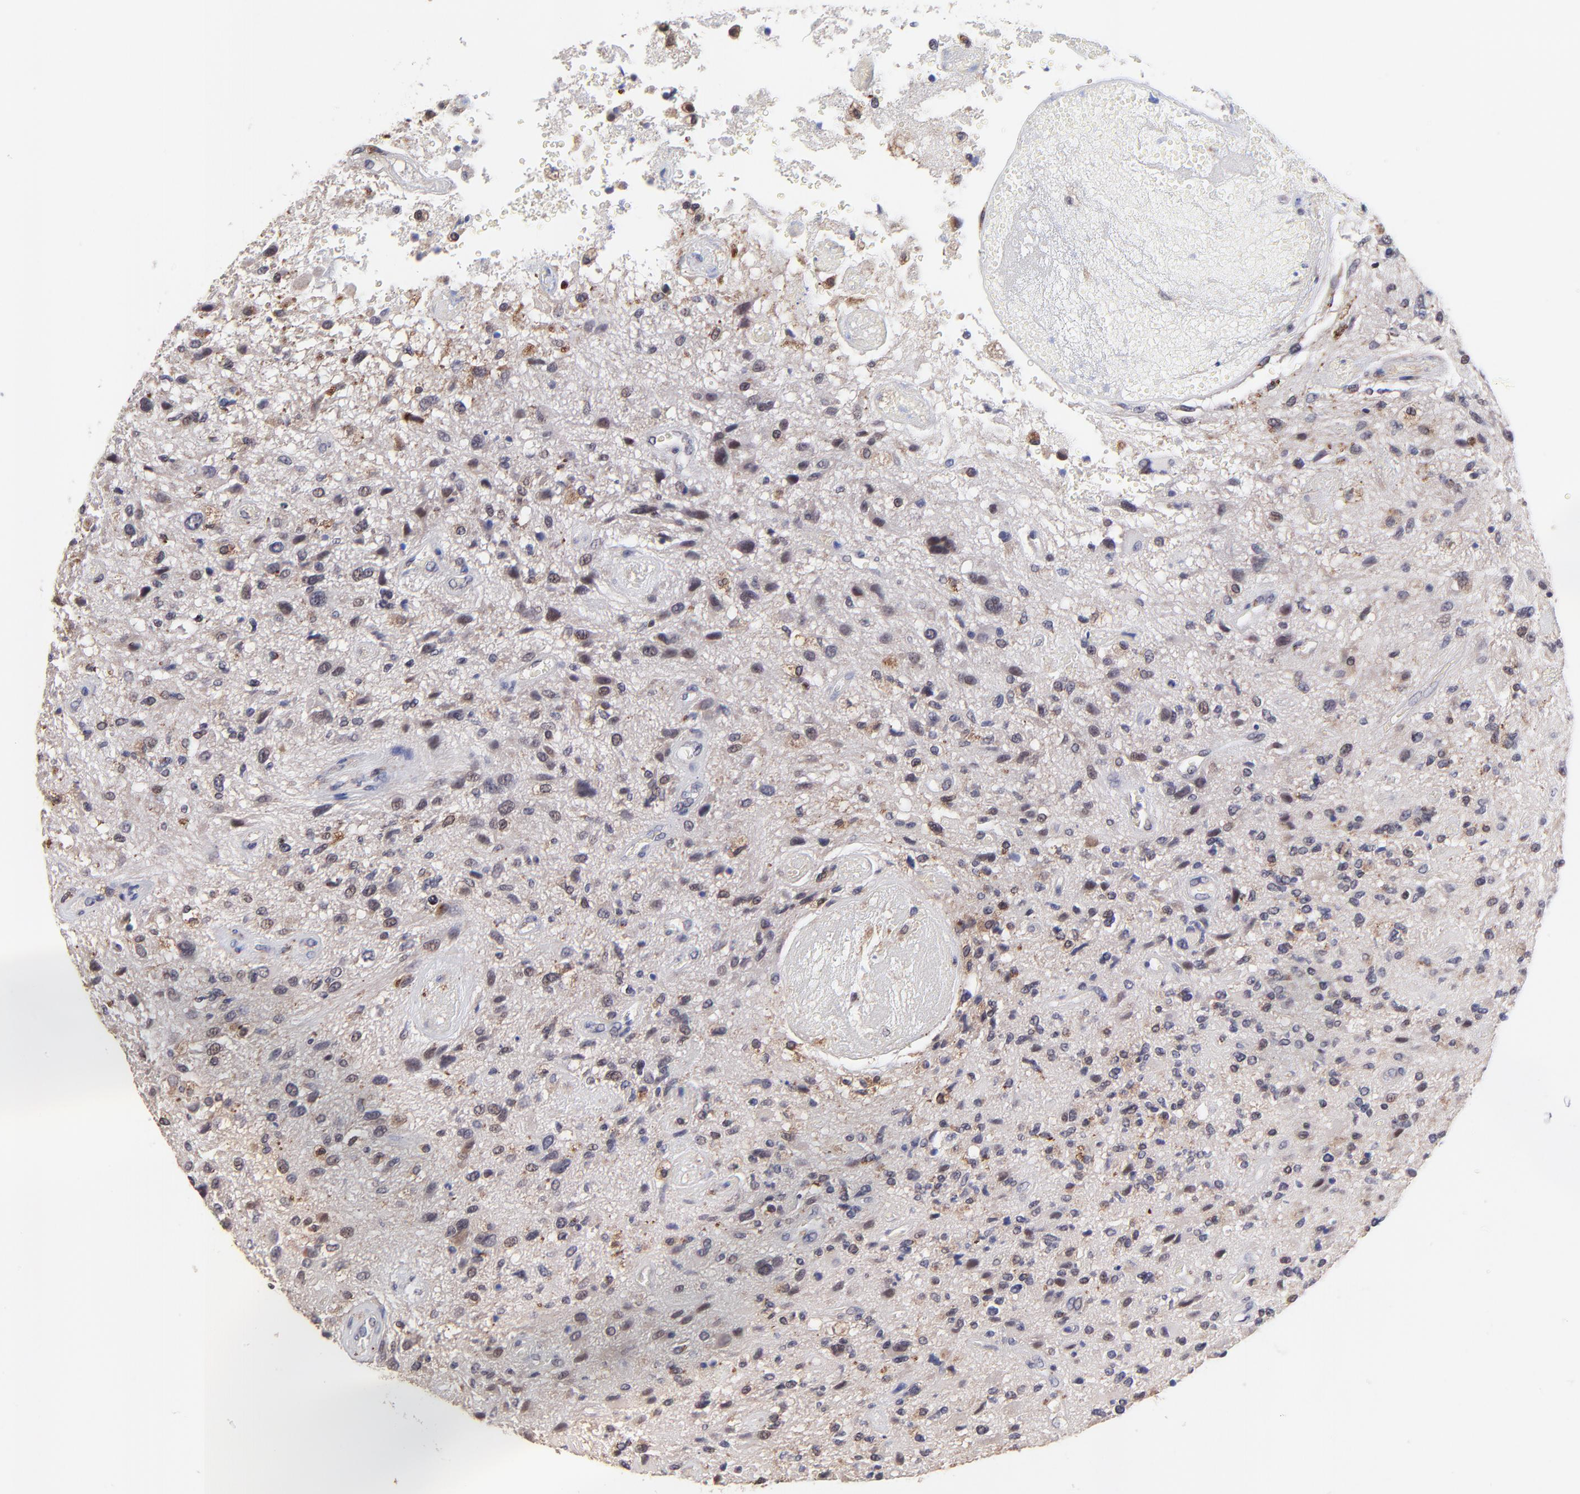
{"staining": {"intensity": "negative", "quantity": "none", "location": "none"}, "tissue": "glioma", "cell_type": "Tumor cells", "image_type": "cancer", "snomed": [{"axis": "morphology", "description": "Normal tissue, NOS"}, {"axis": "morphology", "description": "Glioma, malignant, High grade"}, {"axis": "topography", "description": "Cerebral cortex"}], "caption": "There is no significant expression in tumor cells of malignant high-grade glioma. (Brightfield microscopy of DAB IHC at high magnification).", "gene": "ZNF747", "patient": {"sex": "male", "age": 75}}